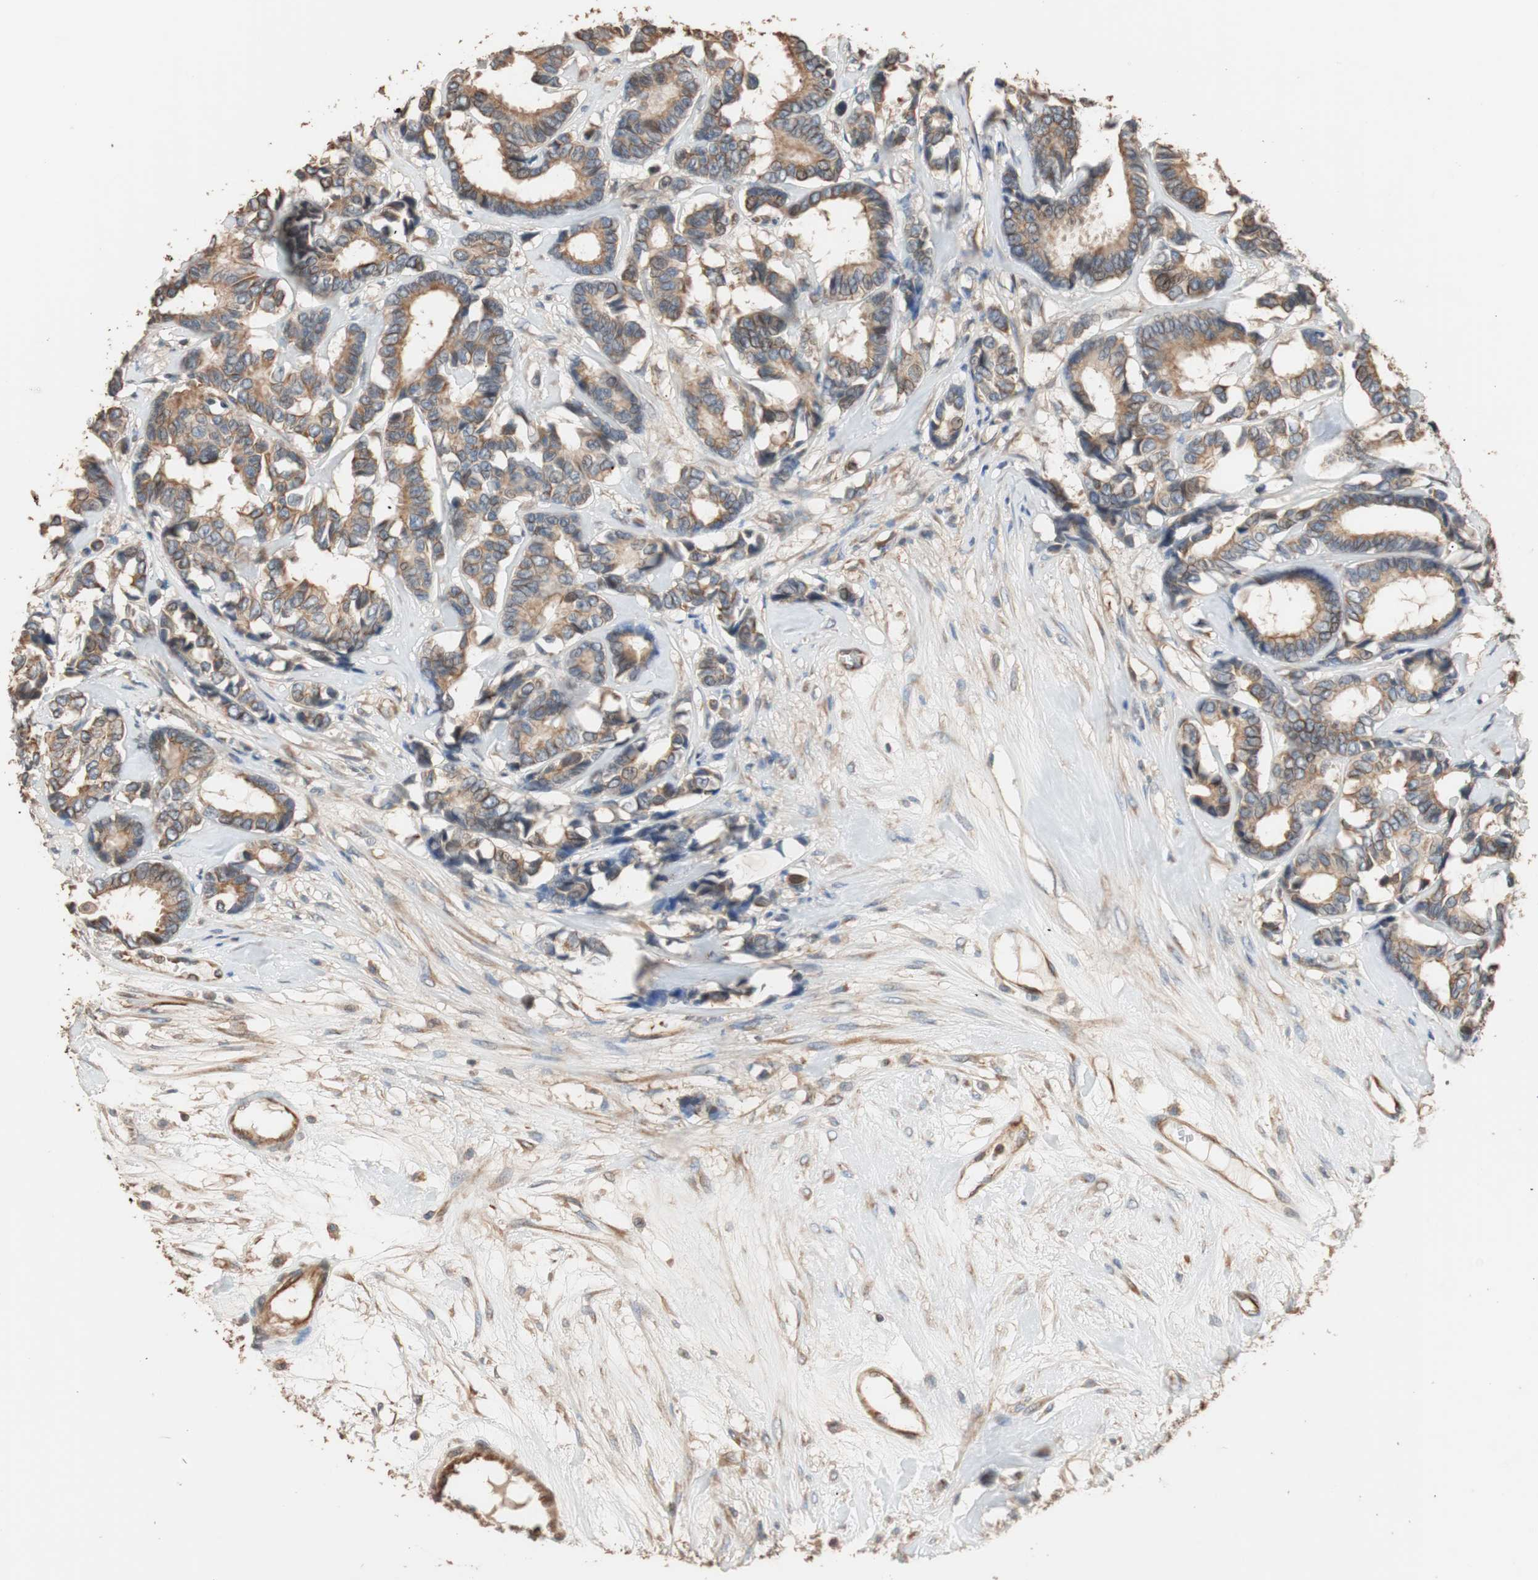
{"staining": {"intensity": "moderate", "quantity": ">75%", "location": "cytoplasmic/membranous"}, "tissue": "breast cancer", "cell_type": "Tumor cells", "image_type": "cancer", "snomed": [{"axis": "morphology", "description": "Duct carcinoma"}, {"axis": "topography", "description": "Breast"}], "caption": "Immunohistochemical staining of human breast cancer (intraductal carcinoma) exhibits medium levels of moderate cytoplasmic/membranous protein staining in approximately >75% of tumor cells.", "gene": "TUBB", "patient": {"sex": "female", "age": 87}}